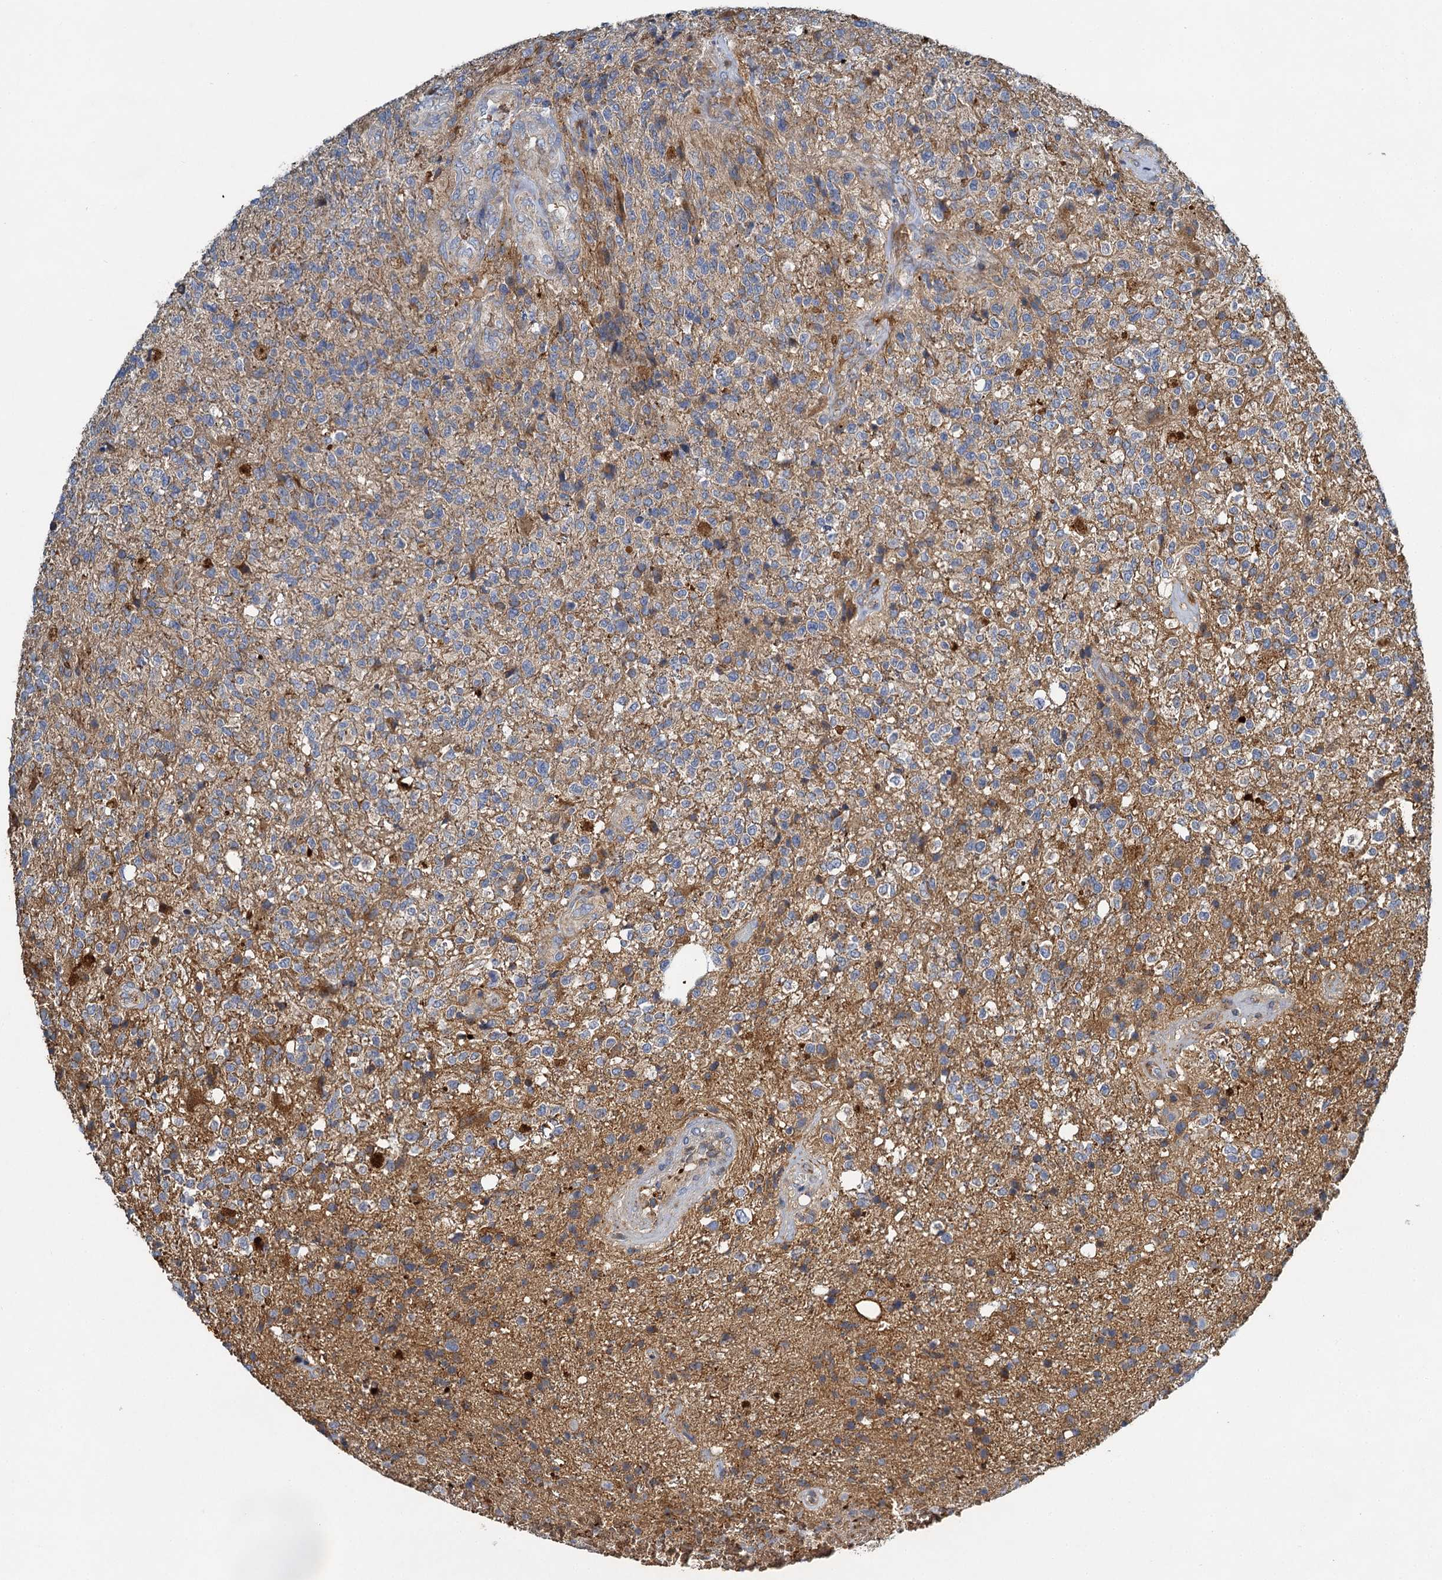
{"staining": {"intensity": "negative", "quantity": "none", "location": "none"}, "tissue": "glioma", "cell_type": "Tumor cells", "image_type": "cancer", "snomed": [{"axis": "morphology", "description": "Glioma, malignant, High grade"}, {"axis": "topography", "description": "Brain"}], "caption": "An image of human high-grade glioma (malignant) is negative for staining in tumor cells.", "gene": "BCS1L", "patient": {"sex": "male", "age": 56}}